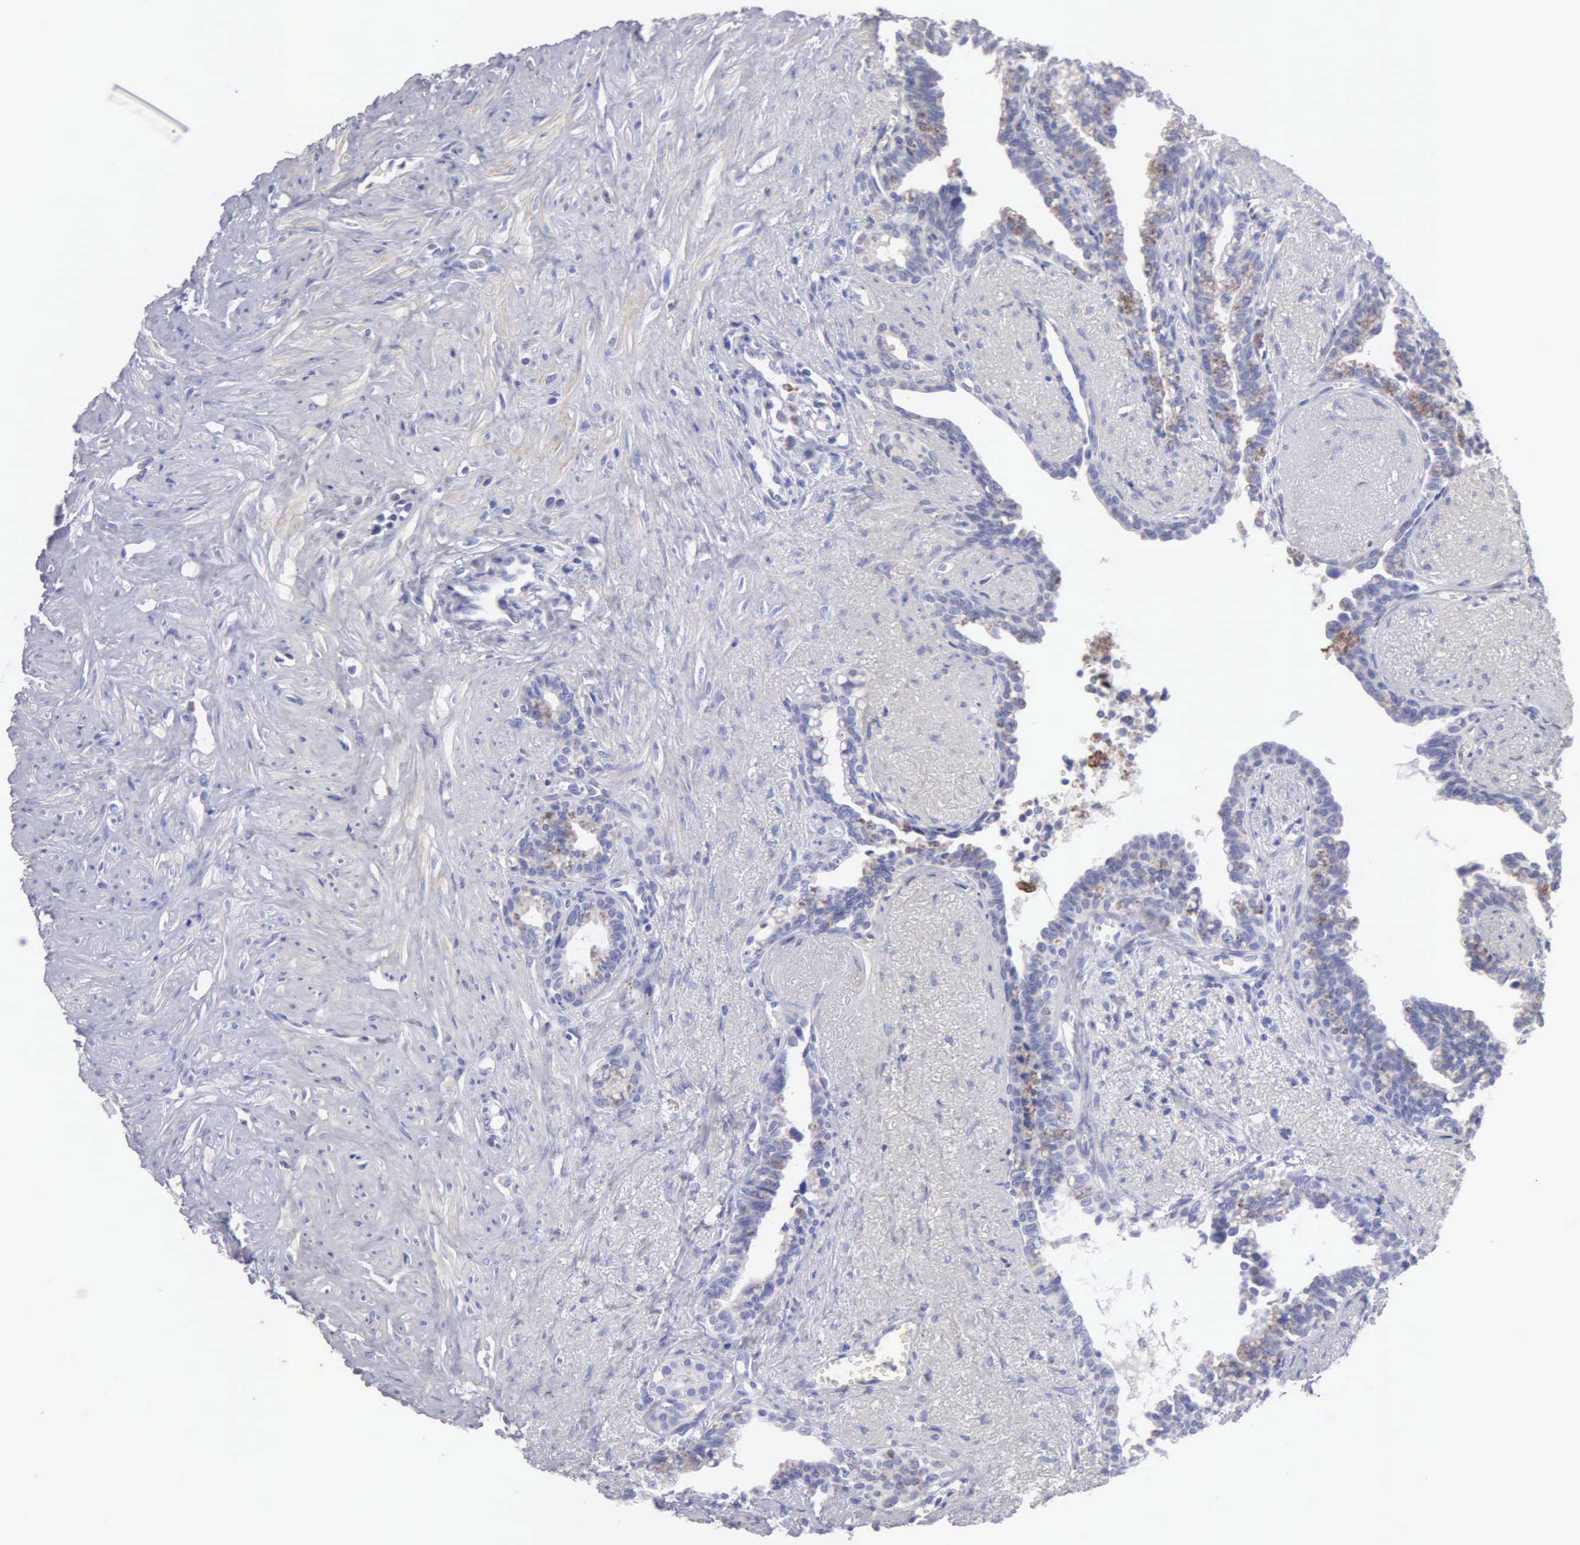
{"staining": {"intensity": "weak", "quantity": "<25%", "location": "cytoplasmic/membranous"}, "tissue": "seminal vesicle", "cell_type": "Glandular cells", "image_type": "normal", "snomed": [{"axis": "morphology", "description": "Normal tissue, NOS"}, {"axis": "topography", "description": "Seminal veicle"}], "caption": "Immunohistochemical staining of unremarkable seminal vesicle displays no significant staining in glandular cells.", "gene": "TYRP1", "patient": {"sex": "male", "age": 60}}